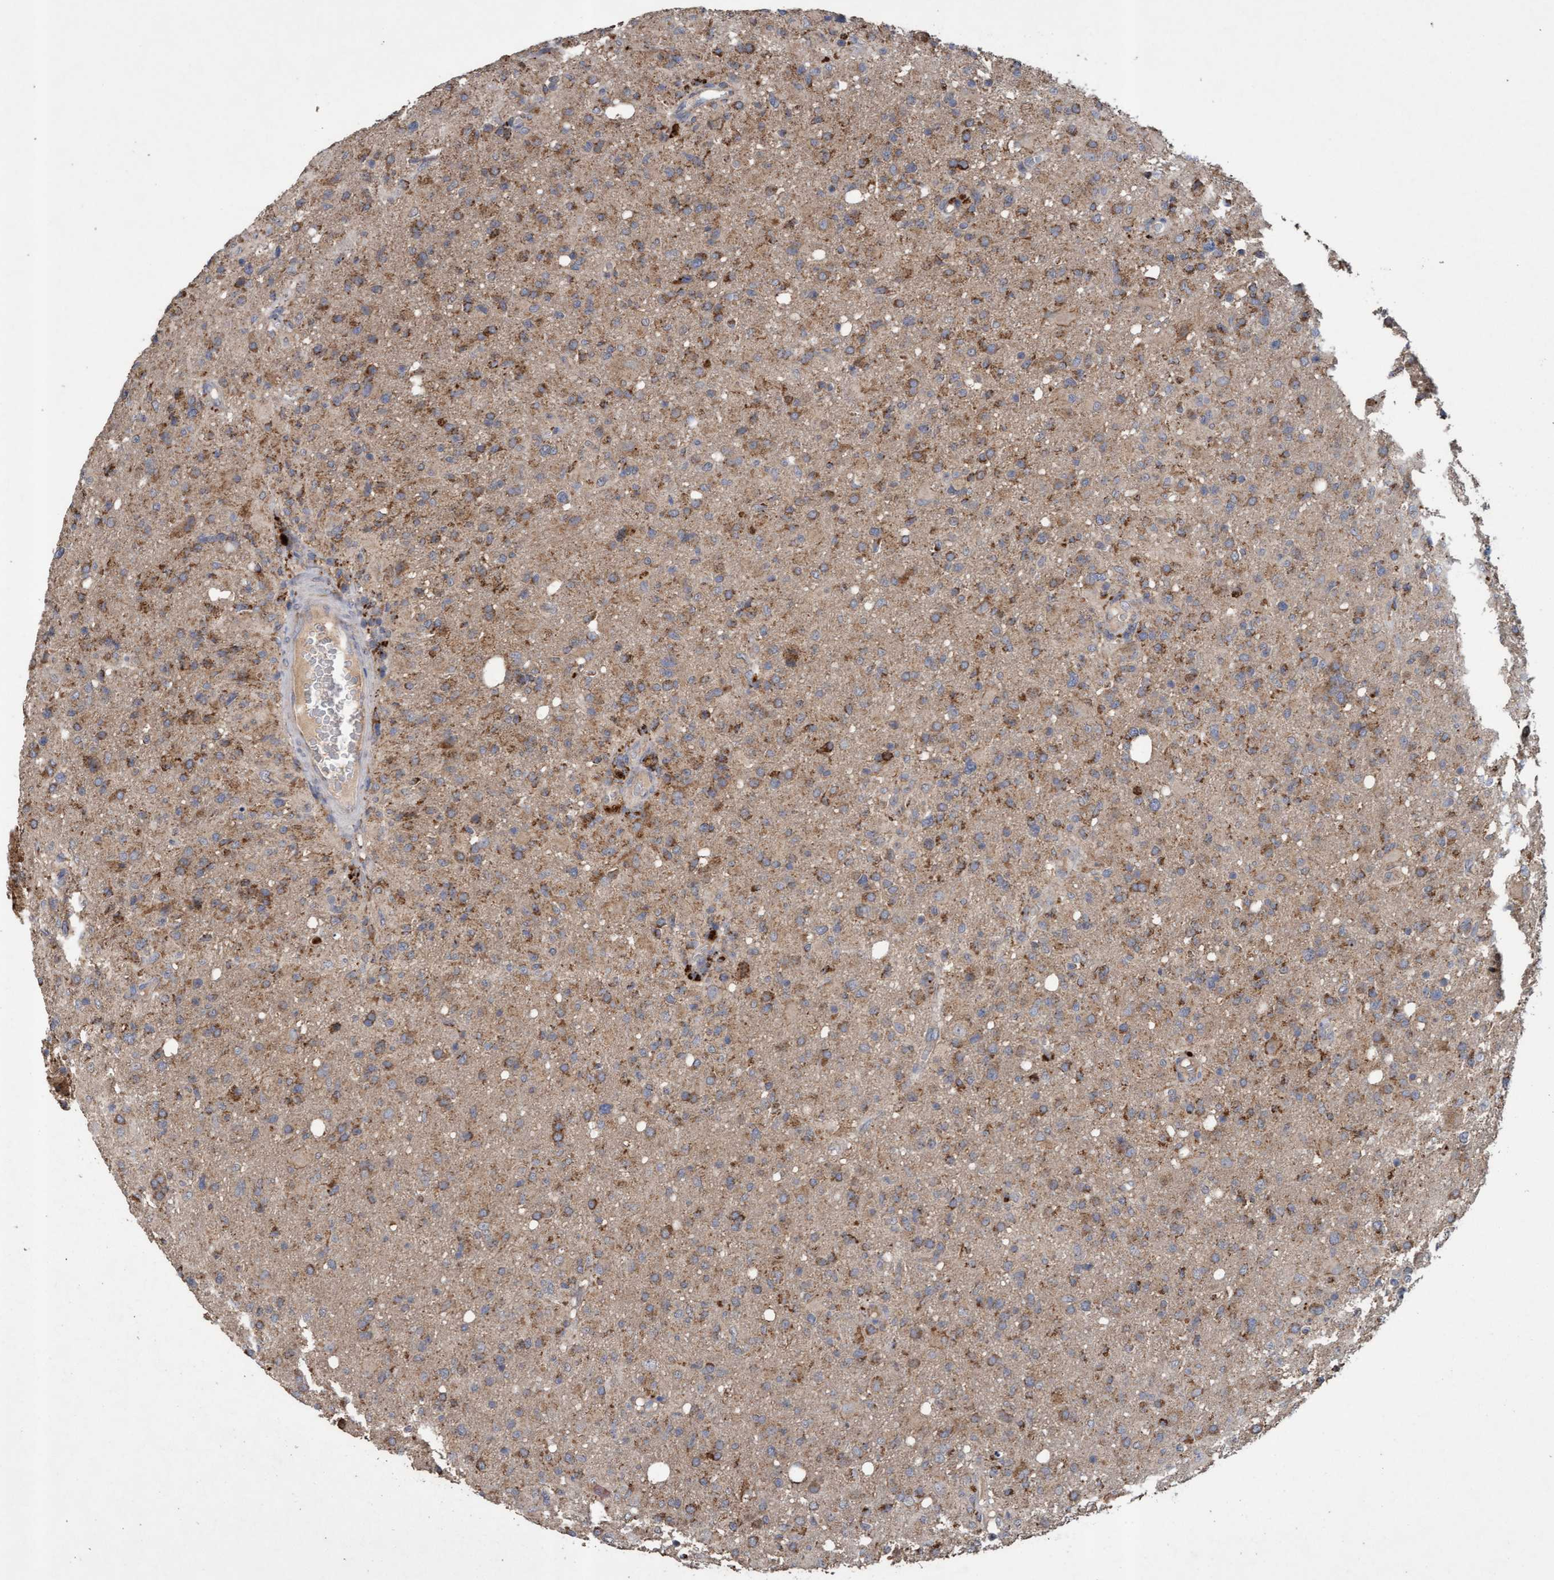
{"staining": {"intensity": "moderate", "quantity": "<25%", "location": "cytoplasmic/membranous"}, "tissue": "glioma", "cell_type": "Tumor cells", "image_type": "cancer", "snomed": [{"axis": "morphology", "description": "Glioma, malignant, High grade"}, {"axis": "topography", "description": "Brain"}], "caption": "Immunohistochemistry (DAB (3,3'-diaminobenzidine)) staining of high-grade glioma (malignant) displays moderate cytoplasmic/membranous protein staining in about <25% of tumor cells.", "gene": "ATPAF2", "patient": {"sex": "female", "age": 57}}